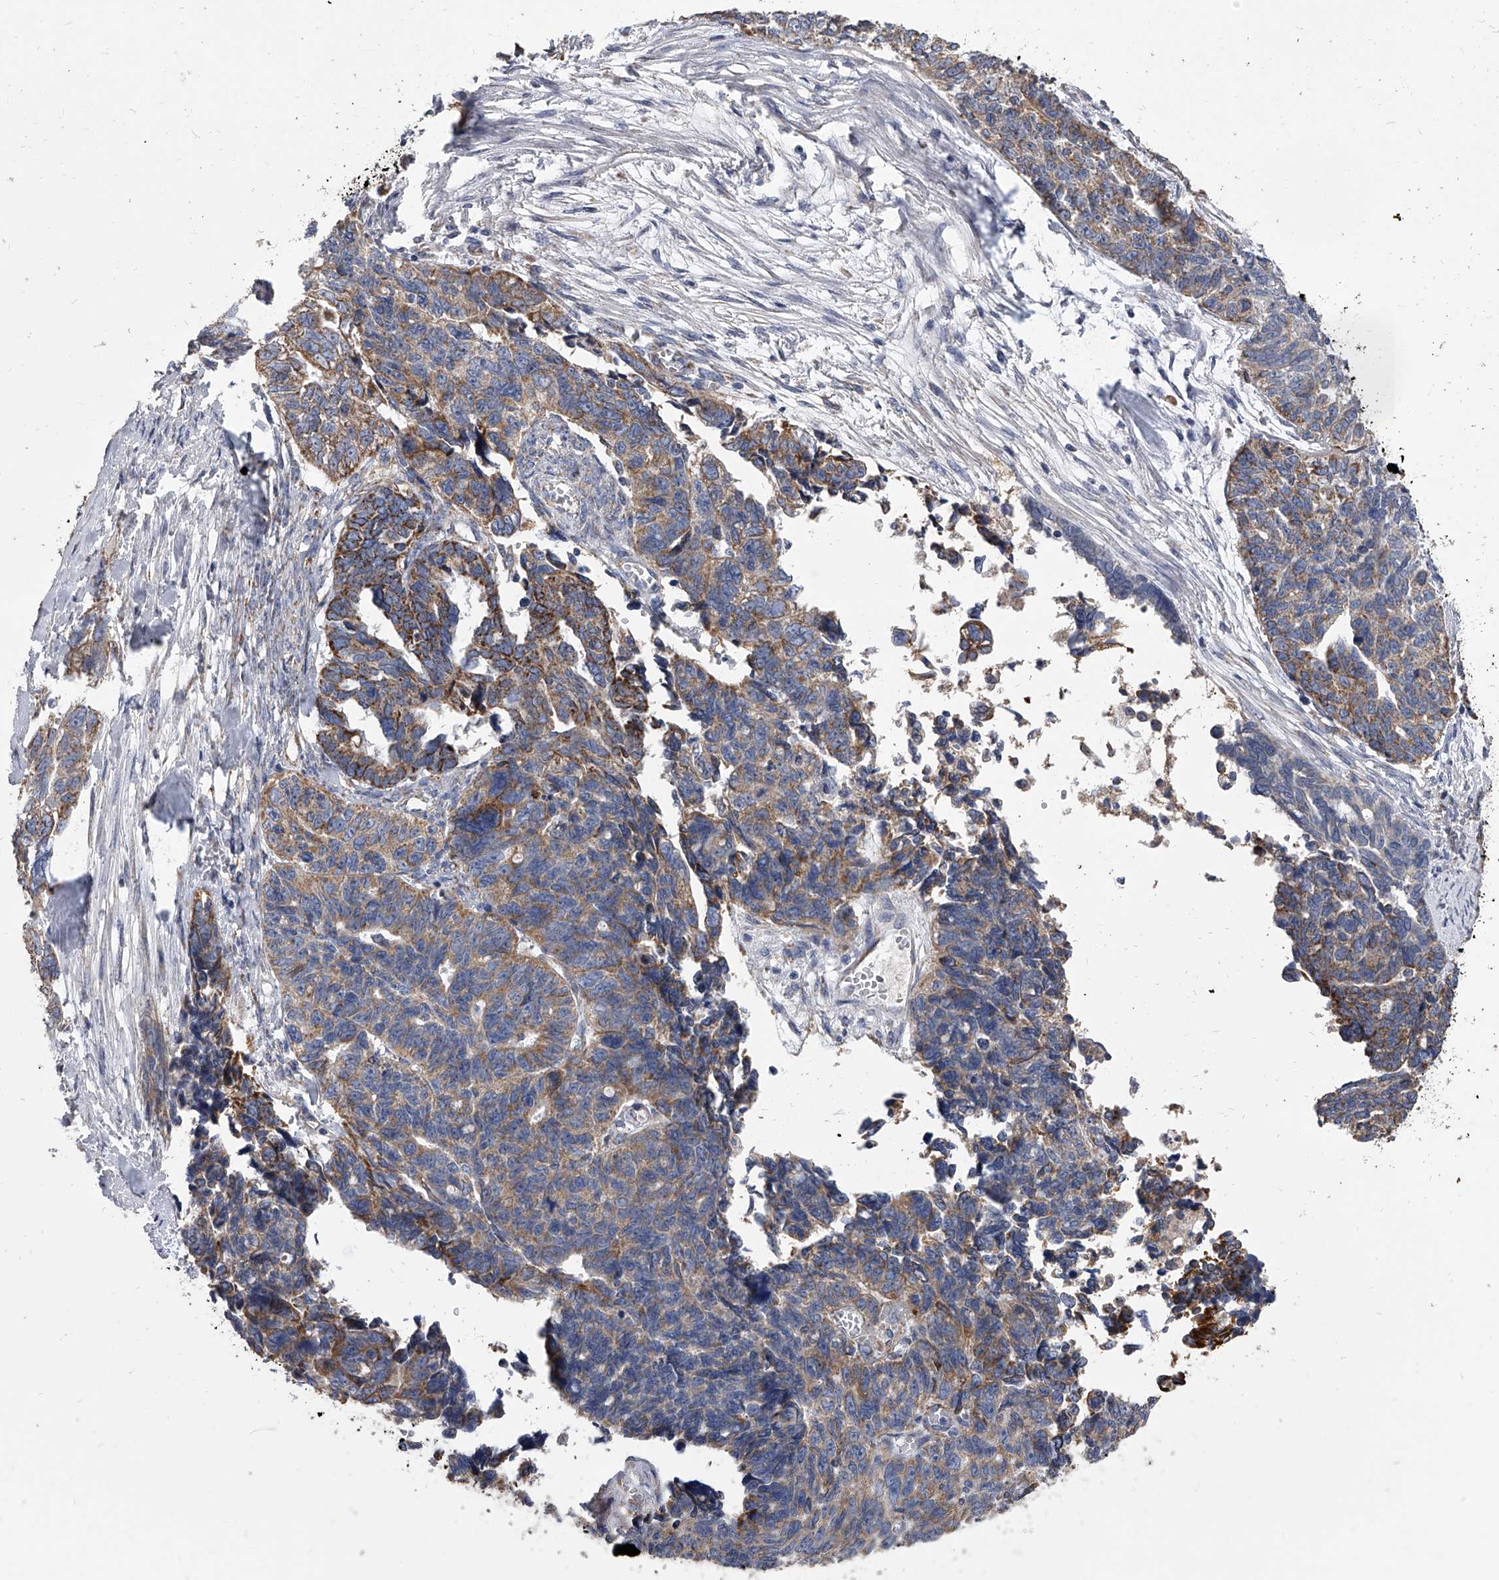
{"staining": {"intensity": "moderate", "quantity": "25%-75%", "location": "cytoplasmic/membranous"}, "tissue": "ovarian cancer", "cell_type": "Tumor cells", "image_type": "cancer", "snomed": [{"axis": "morphology", "description": "Cystadenocarcinoma, serous, NOS"}, {"axis": "topography", "description": "Ovary"}], "caption": "Protein expression analysis of ovarian cancer (serous cystadenocarcinoma) exhibits moderate cytoplasmic/membranous positivity in about 25%-75% of tumor cells.", "gene": "MRPL28", "patient": {"sex": "female", "age": 79}}